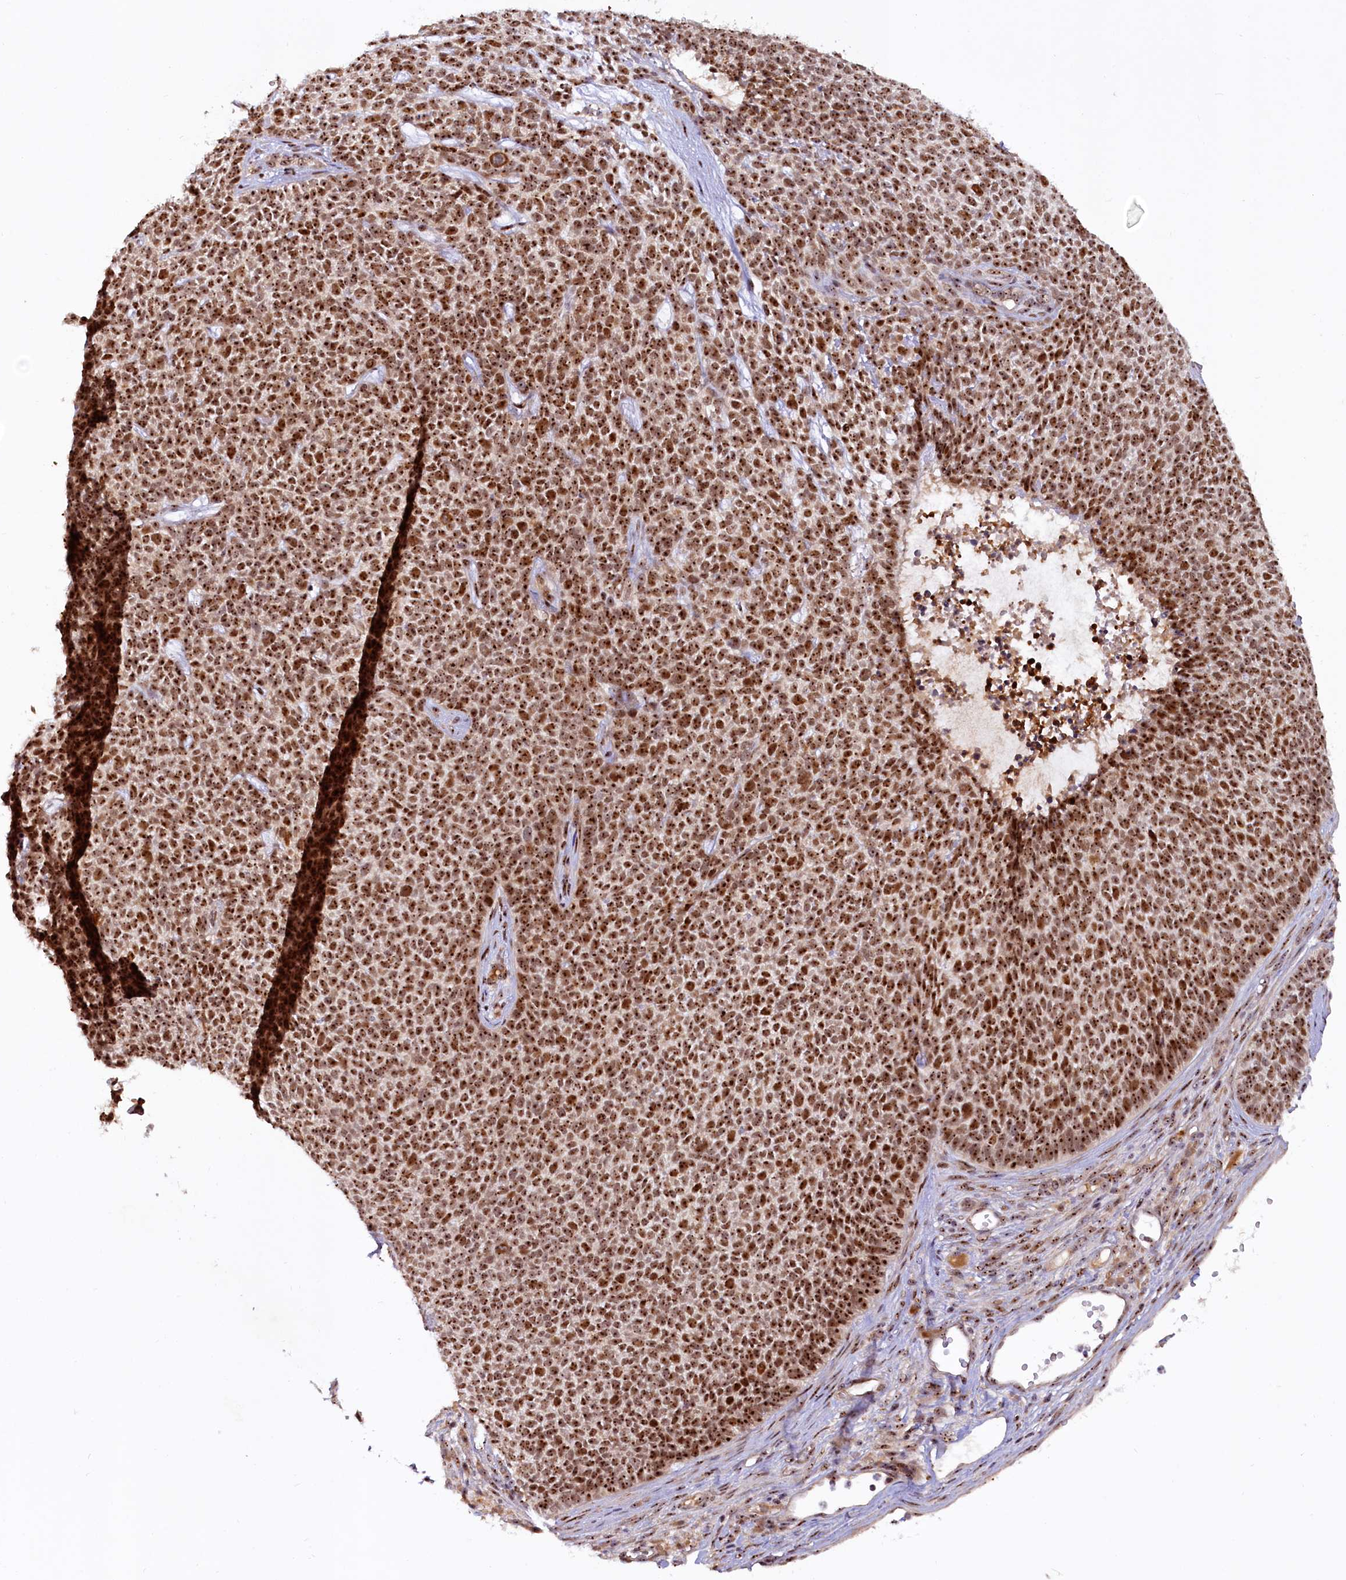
{"staining": {"intensity": "strong", "quantity": ">75%", "location": "nuclear"}, "tissue": "skin cancer", "cell_type": "Tumor cells", "image_type": "cancer", "snomed": [{"axis": "morphology", "description": "Basal cell carcinoma"}, {"axis": "topography", "description": "Skin"}], "caption": "Immunohistochemical staining of human basal cell carcinoma (skin) displays high levels of strong nuclear positivity in about >75% of tumor cells.", "gene": "TCOF1", "patient": {"sex": "female", "age": 84}}